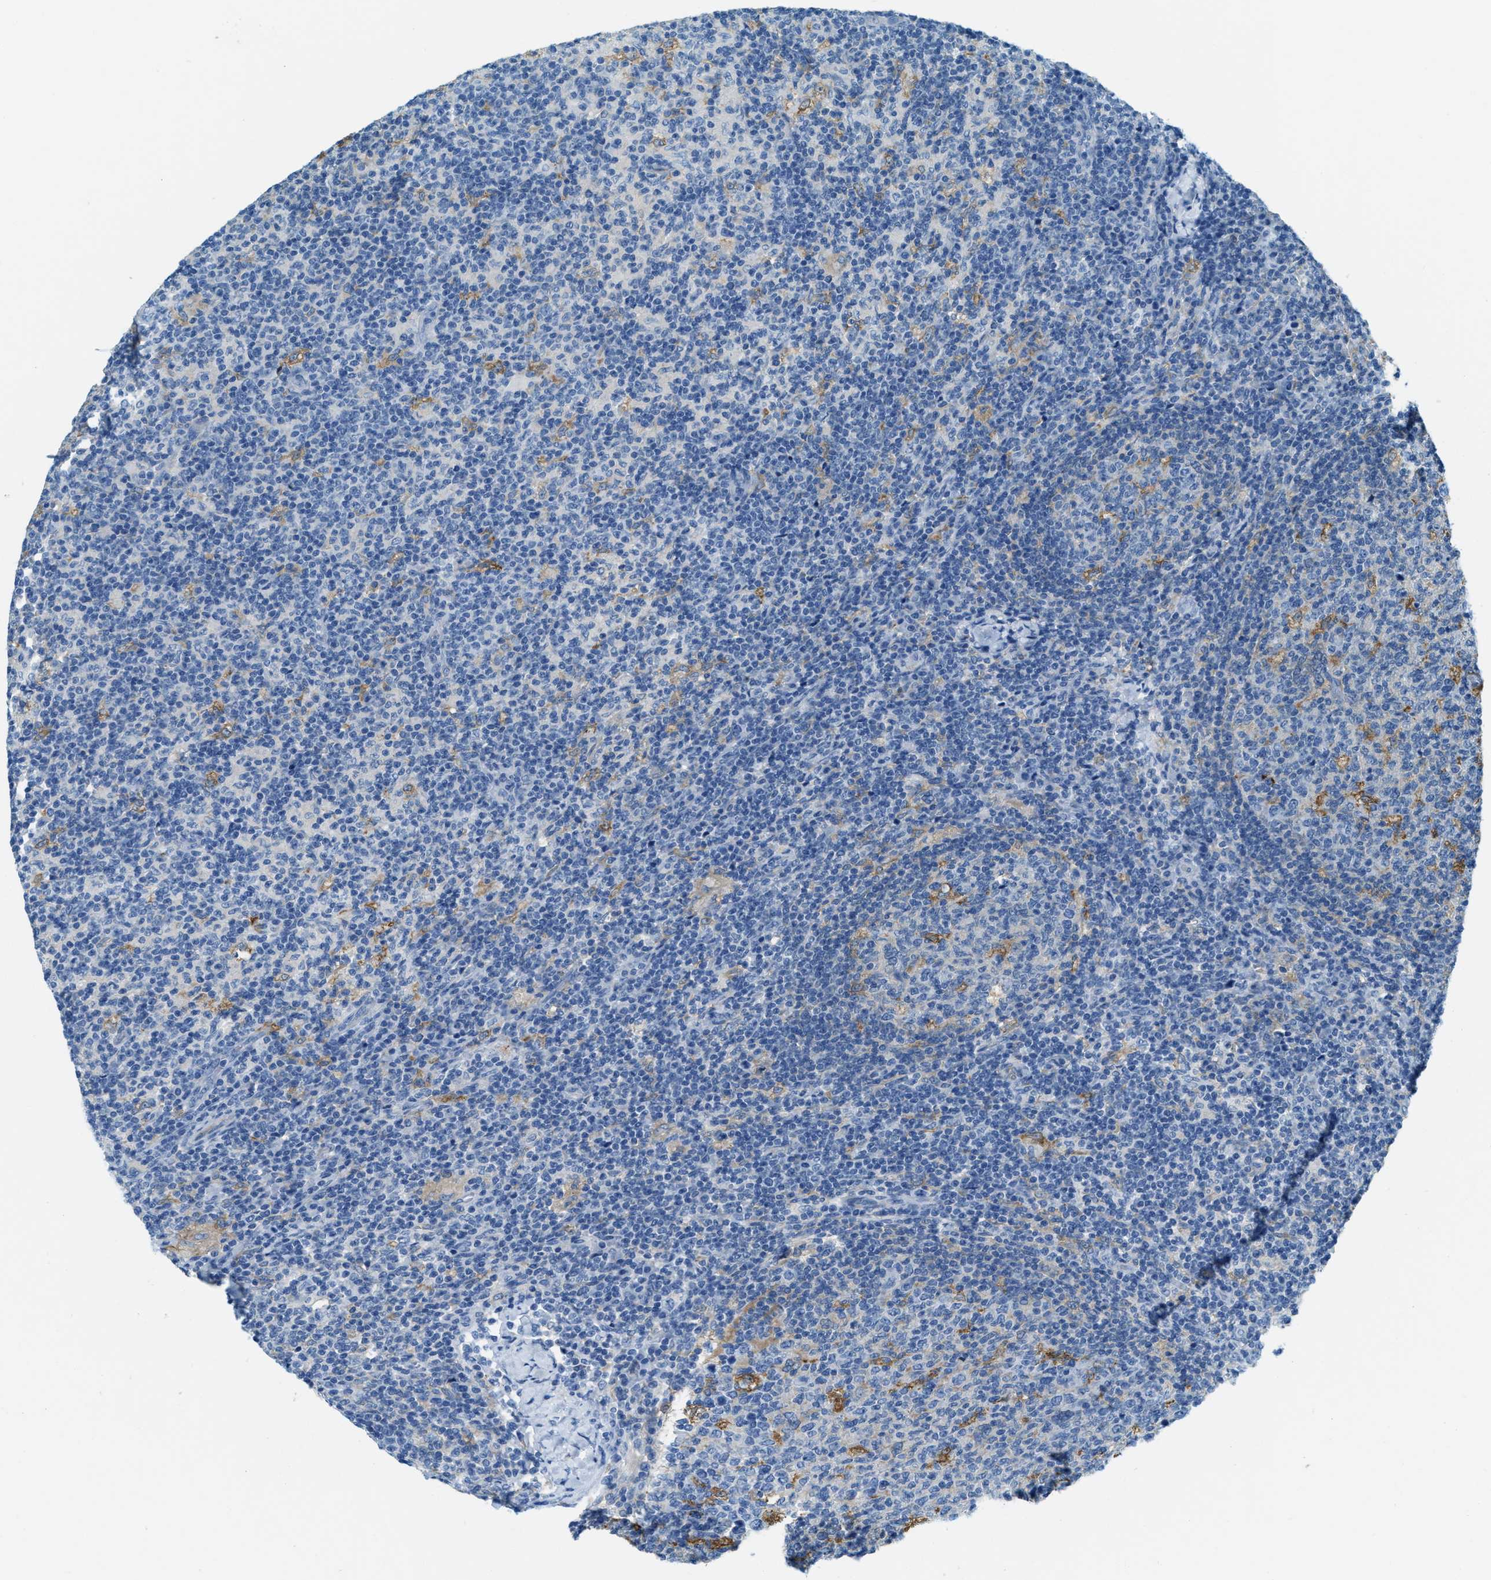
{"staining": {"intensity": "moderate", "quantity": "<25%", "location": "cytoplasmic/membranous"}, "tissue": "lymph node", "cell_type": "Germinal center cells", "image_type": "normal", "snomed": [{"axis": "morphology", "description": "Normal tissue, NOS"}, {"axis": "morphology", "description": "Inflammation, NOS"}, {"axis": "topography", "description": "Lymph node"}], "caption": "Immunohistochemical staining of normal lymph node shows moderate cytoplasmic/membranous protein positivity in about <25% of germinal center cells. (brown staining indicates protein expression, while blue staining denotes nuclei).", "gene": "MATCAP2", "patient": {"sex": "male", "age": 55}}